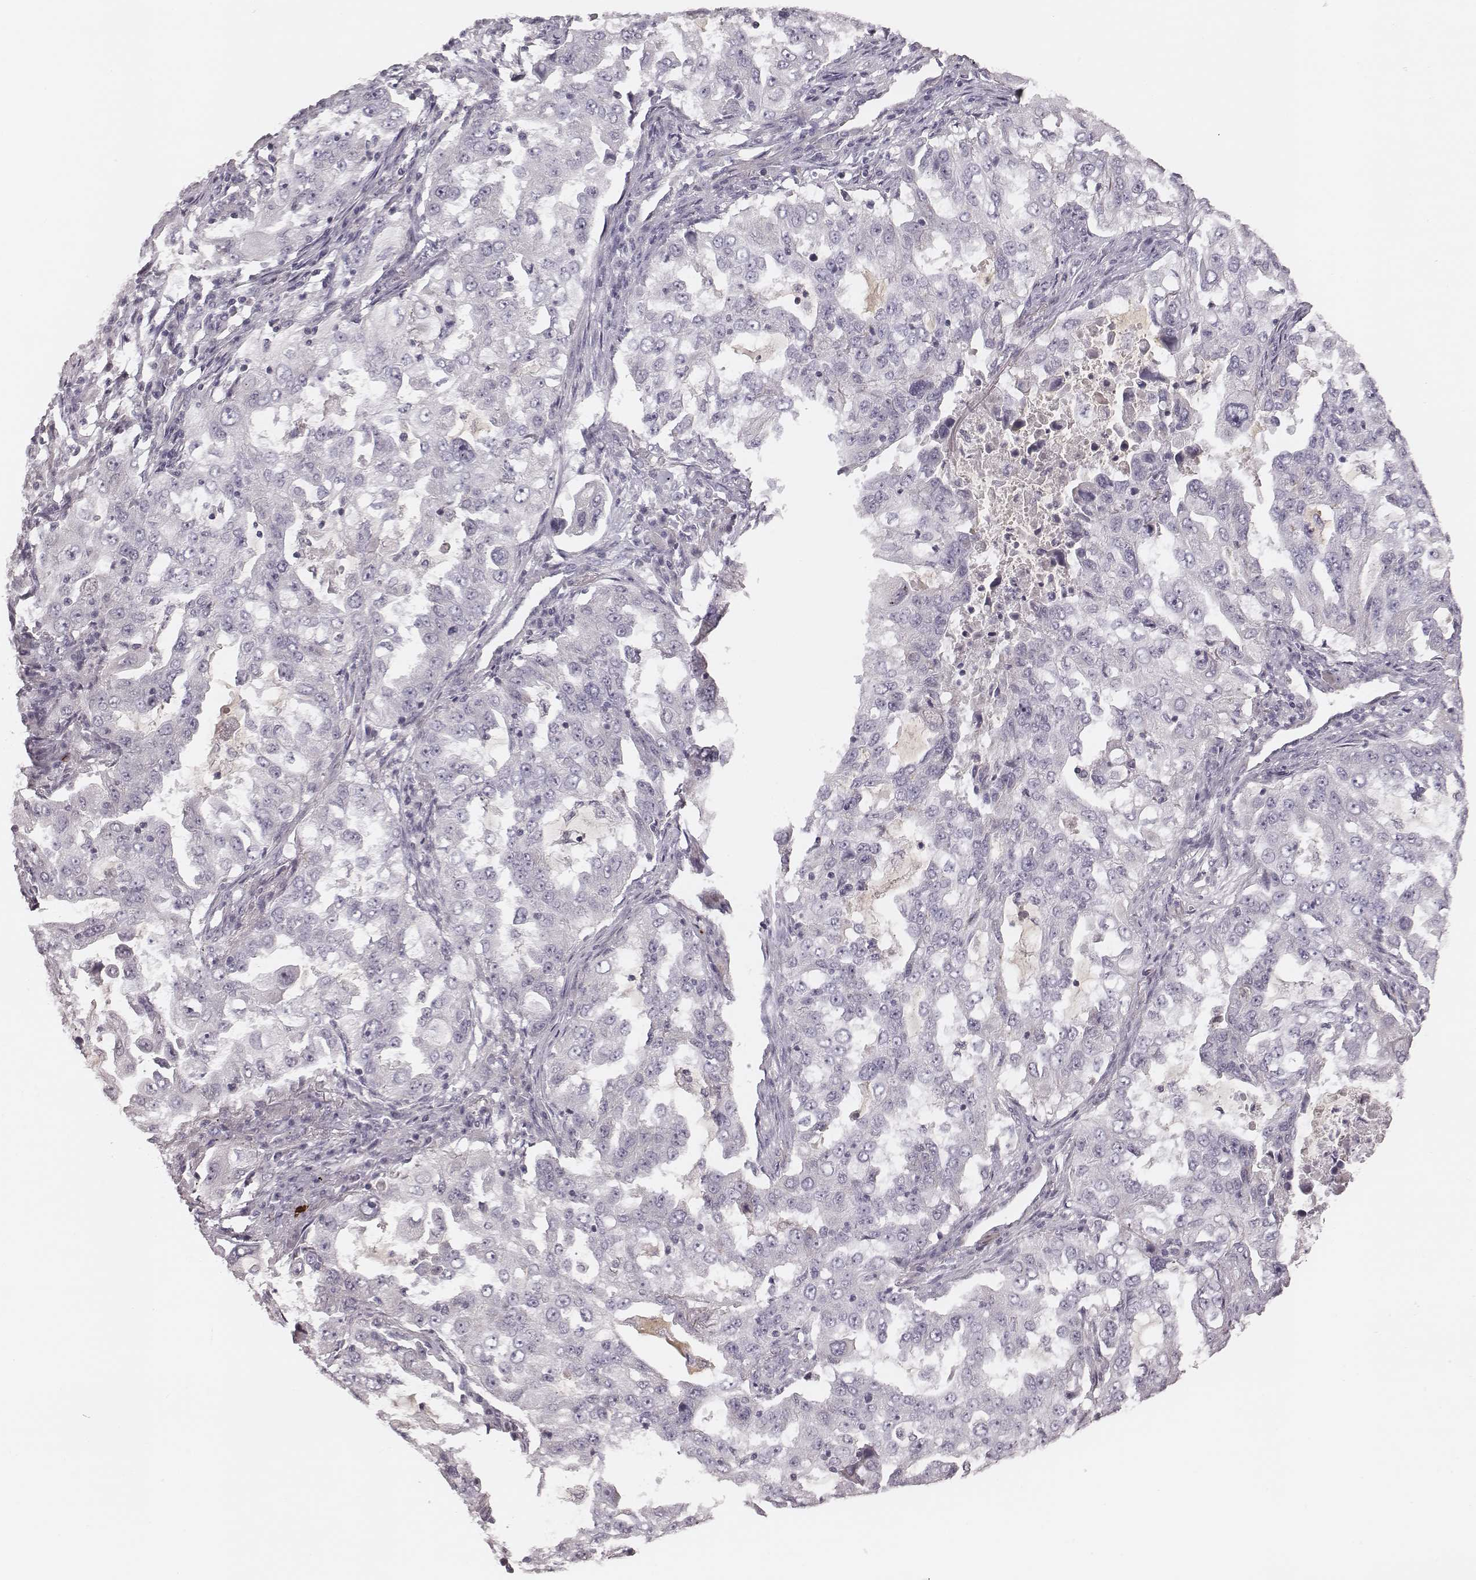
{"staining": {"intensity": "negative", "quantity": "none", "location": "none"}, "tissue": "lung cancer", "cell_type": "Tumor cells", "image_type": "cancer", "snomed": [{"axis": "morphology", "description": "Adenocarcinoma, NOS"}, {"axis": "topography", "description": "Lung"}], "caption": "Lung cancer was stained to show a protein in brown. There is no significant positivity in tumor cells. (DAB (3,3'-diaminobenzidine) immunohistochemistry (IHC), high magnification).", "gene": "S100Z", "patient": {"sex": "female", "age": 61}}